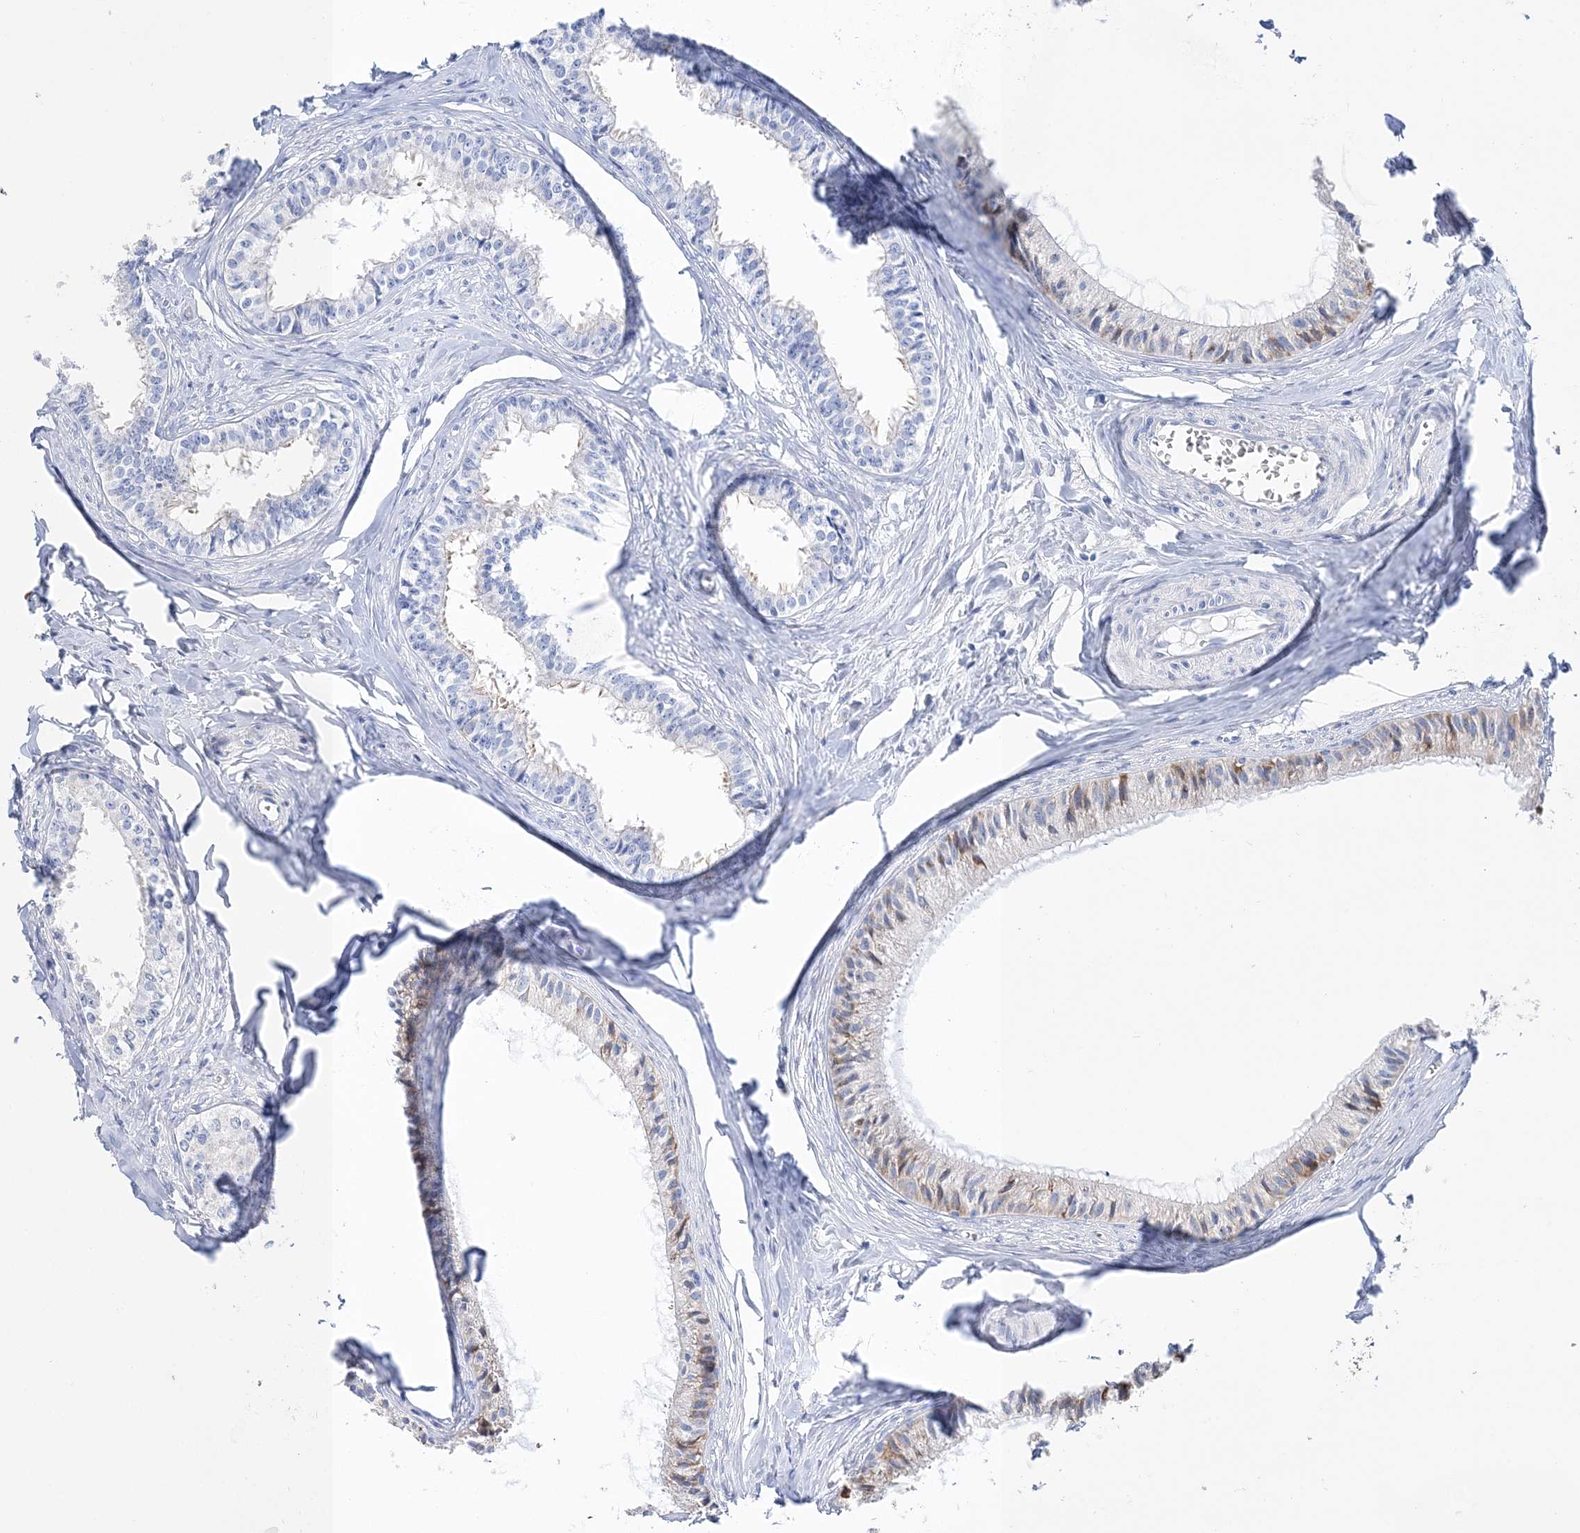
{"staining": {"intensity": "moderate", "quantity": "<25%", "location": "cytoplasmic/membranous"}, "tissue": "epididymis", "cell_type": "Glandular cells", "image_type": "normal", "snomed": [{"axis": "morphology", "description": "Normal tissue, NOS"}, {"axis": "topography", "description": "Epididymis"}], "caption": "Glandular cells demonstrate moderate cytoplasmic/membranous positivity in about <25% of cells in benign epididymis.", "gene": "TSPYL6", "patient": {"sex": "male", "age": 36}}